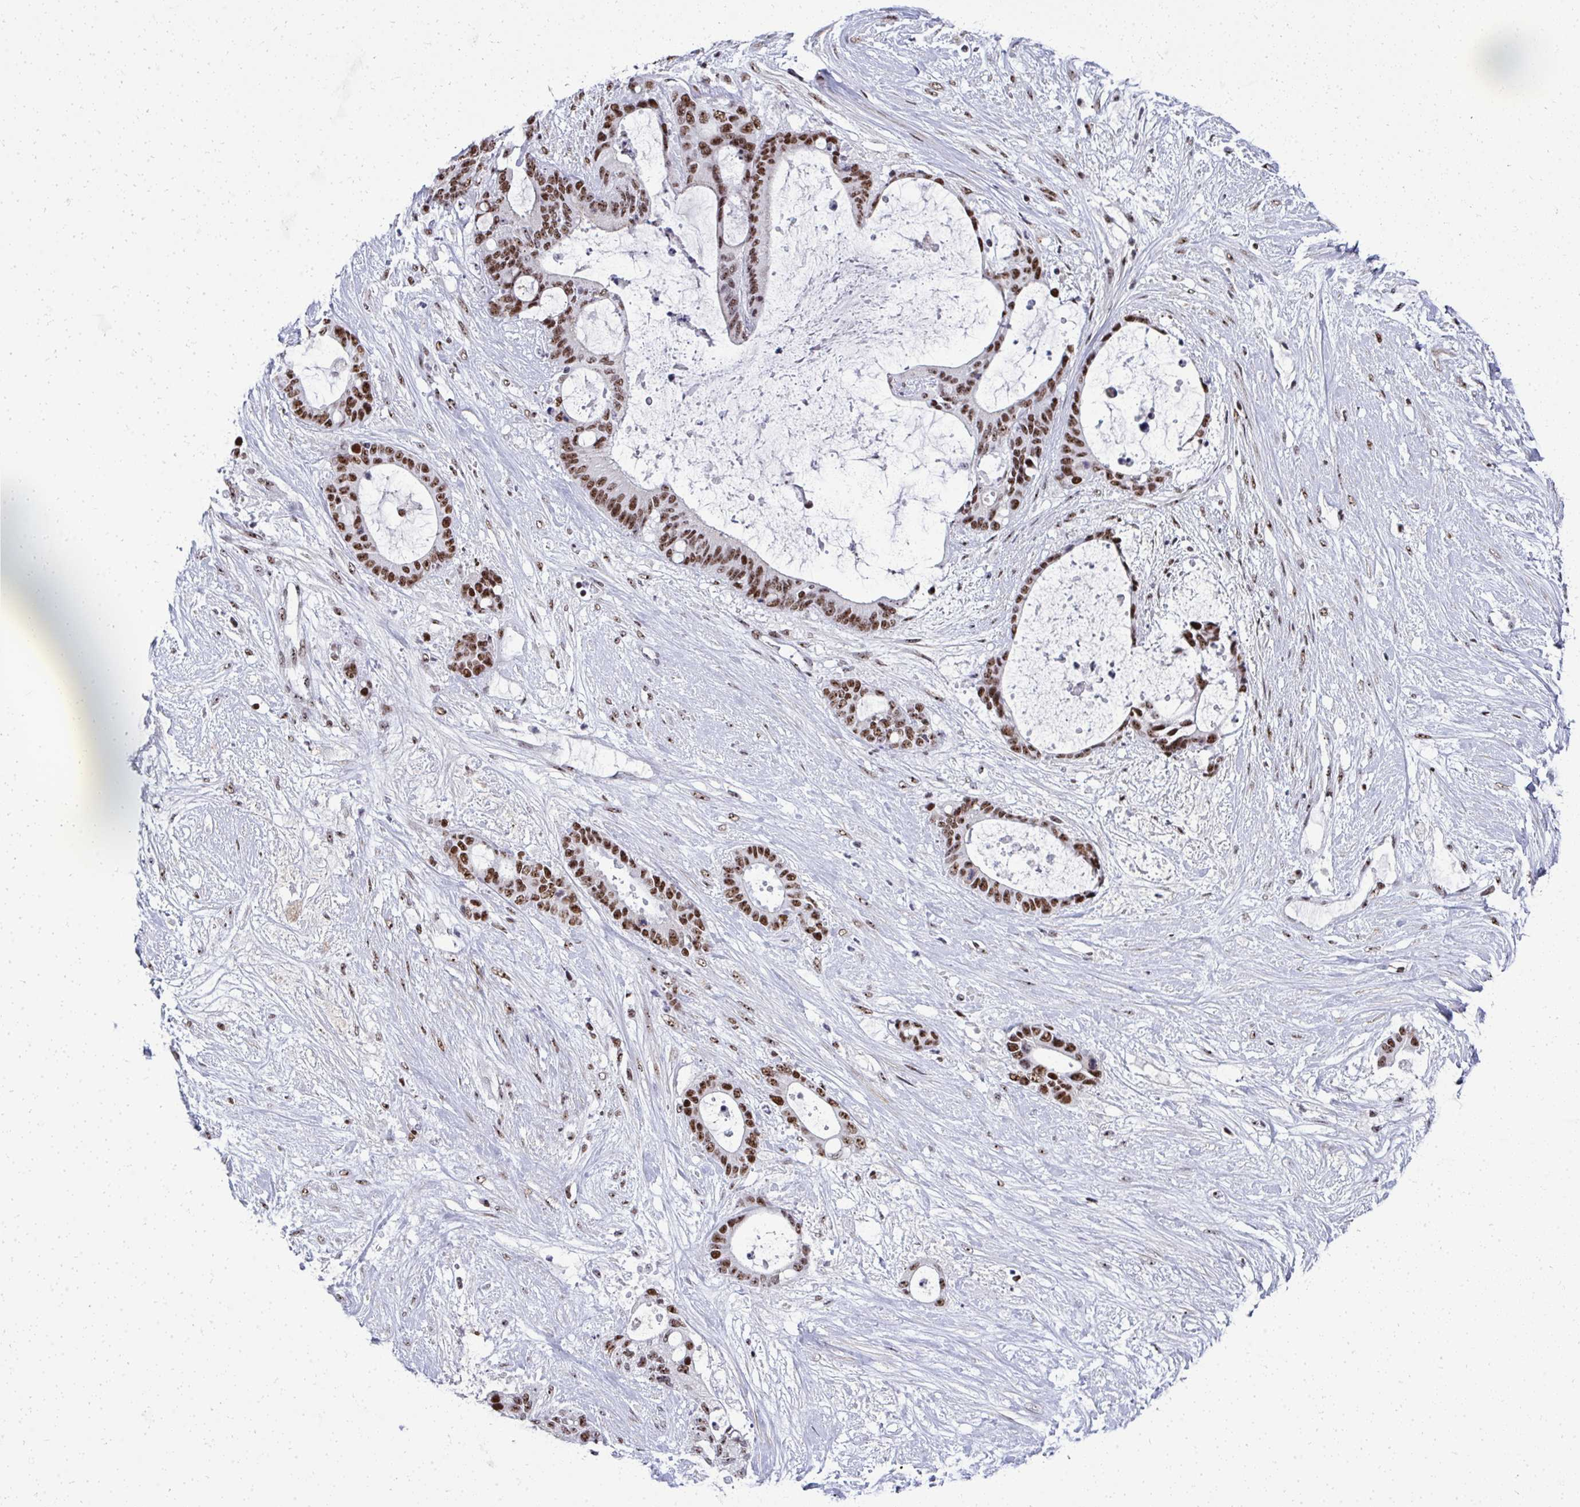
{"staining": {"intensity": "moderate", "quantity": ">75%", "location": "nuclear"}, "tissue": "liver cancer", "cell_type": "Tumor cells", "image_type": "cancer", "snomed": [{"axis": "morphology", "description": "Normal tissue, NOS"}, {"axis": "morphology", "description": "Cholangiocarcinoma"}, {"axis": "topography", "description": "Liver"}, {"axis": "topography", "description": "Peripheral nerve tissue"}], "caption": "A micrograph of liver cholangiocarcinoma stained for a protein shows moderate nuclear brown staining in tumor cells.", "gene": "SIRT7", "patient": {"sex": "female", "age": 73}}